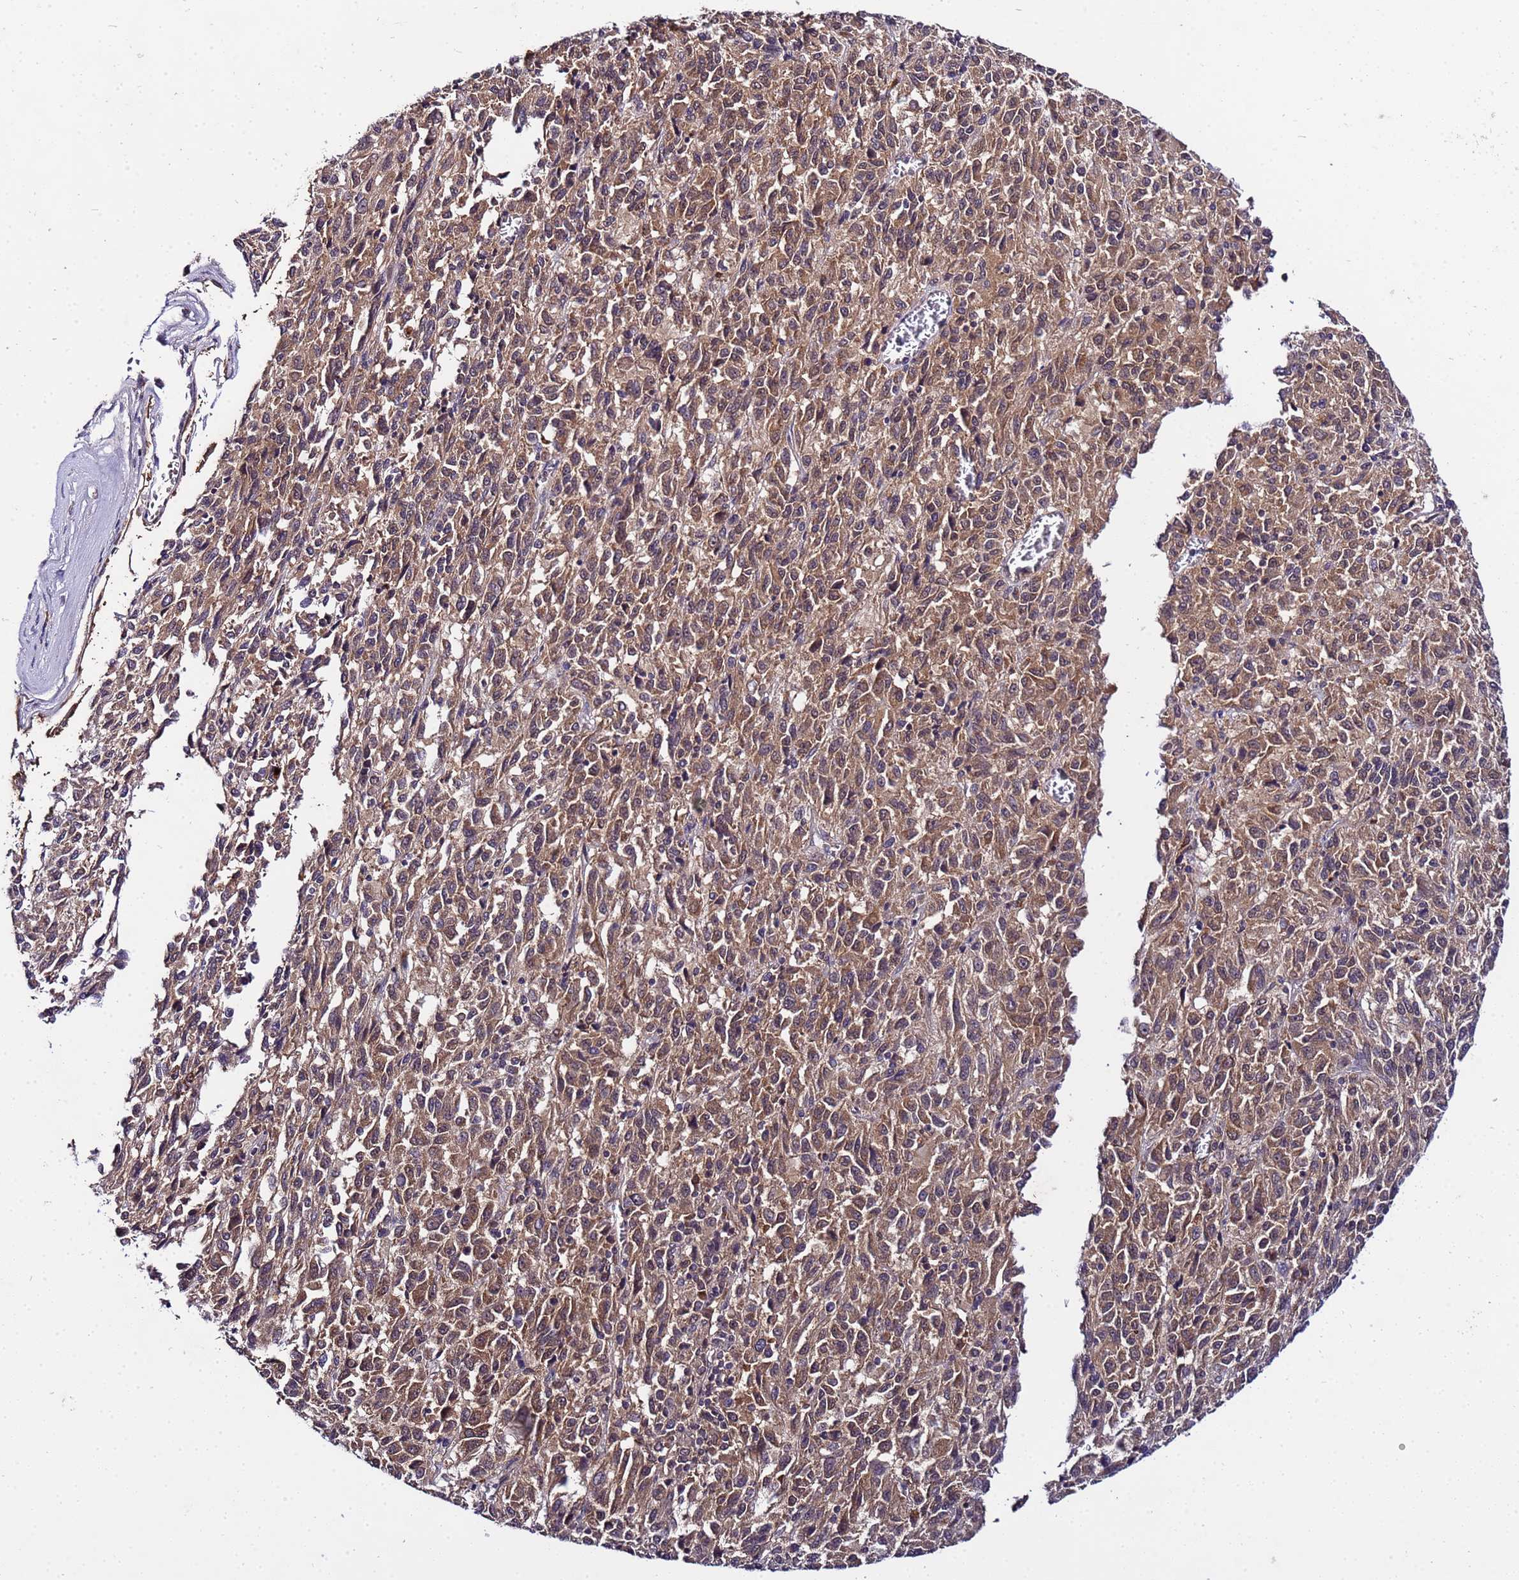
{"staining": {"intensity": "moderate", "quantity": ">75%", "location": "cytoplasmic/membranous"}, "tissue": "melanoma", "cell_type": "Tumor cells", "image_type": "cancer", "snomed": [{"axis": "morphology", "description": "Malignant melanoma, Metastatic site"}, {"axis": "topography", "description": "Lung"}], "caption": "Immunohistochemistry of melanoma shows medium levels of moderate cytoplasmic/membranous positivity in approximately >75% of tumor cells. The staining is performed using DAB brown chromogen to label protein expression. The nuclei are counter-stained blue using hematoxylin.", "gene": "GSPT2", "patient": {"sex": "male", "age": 64}}